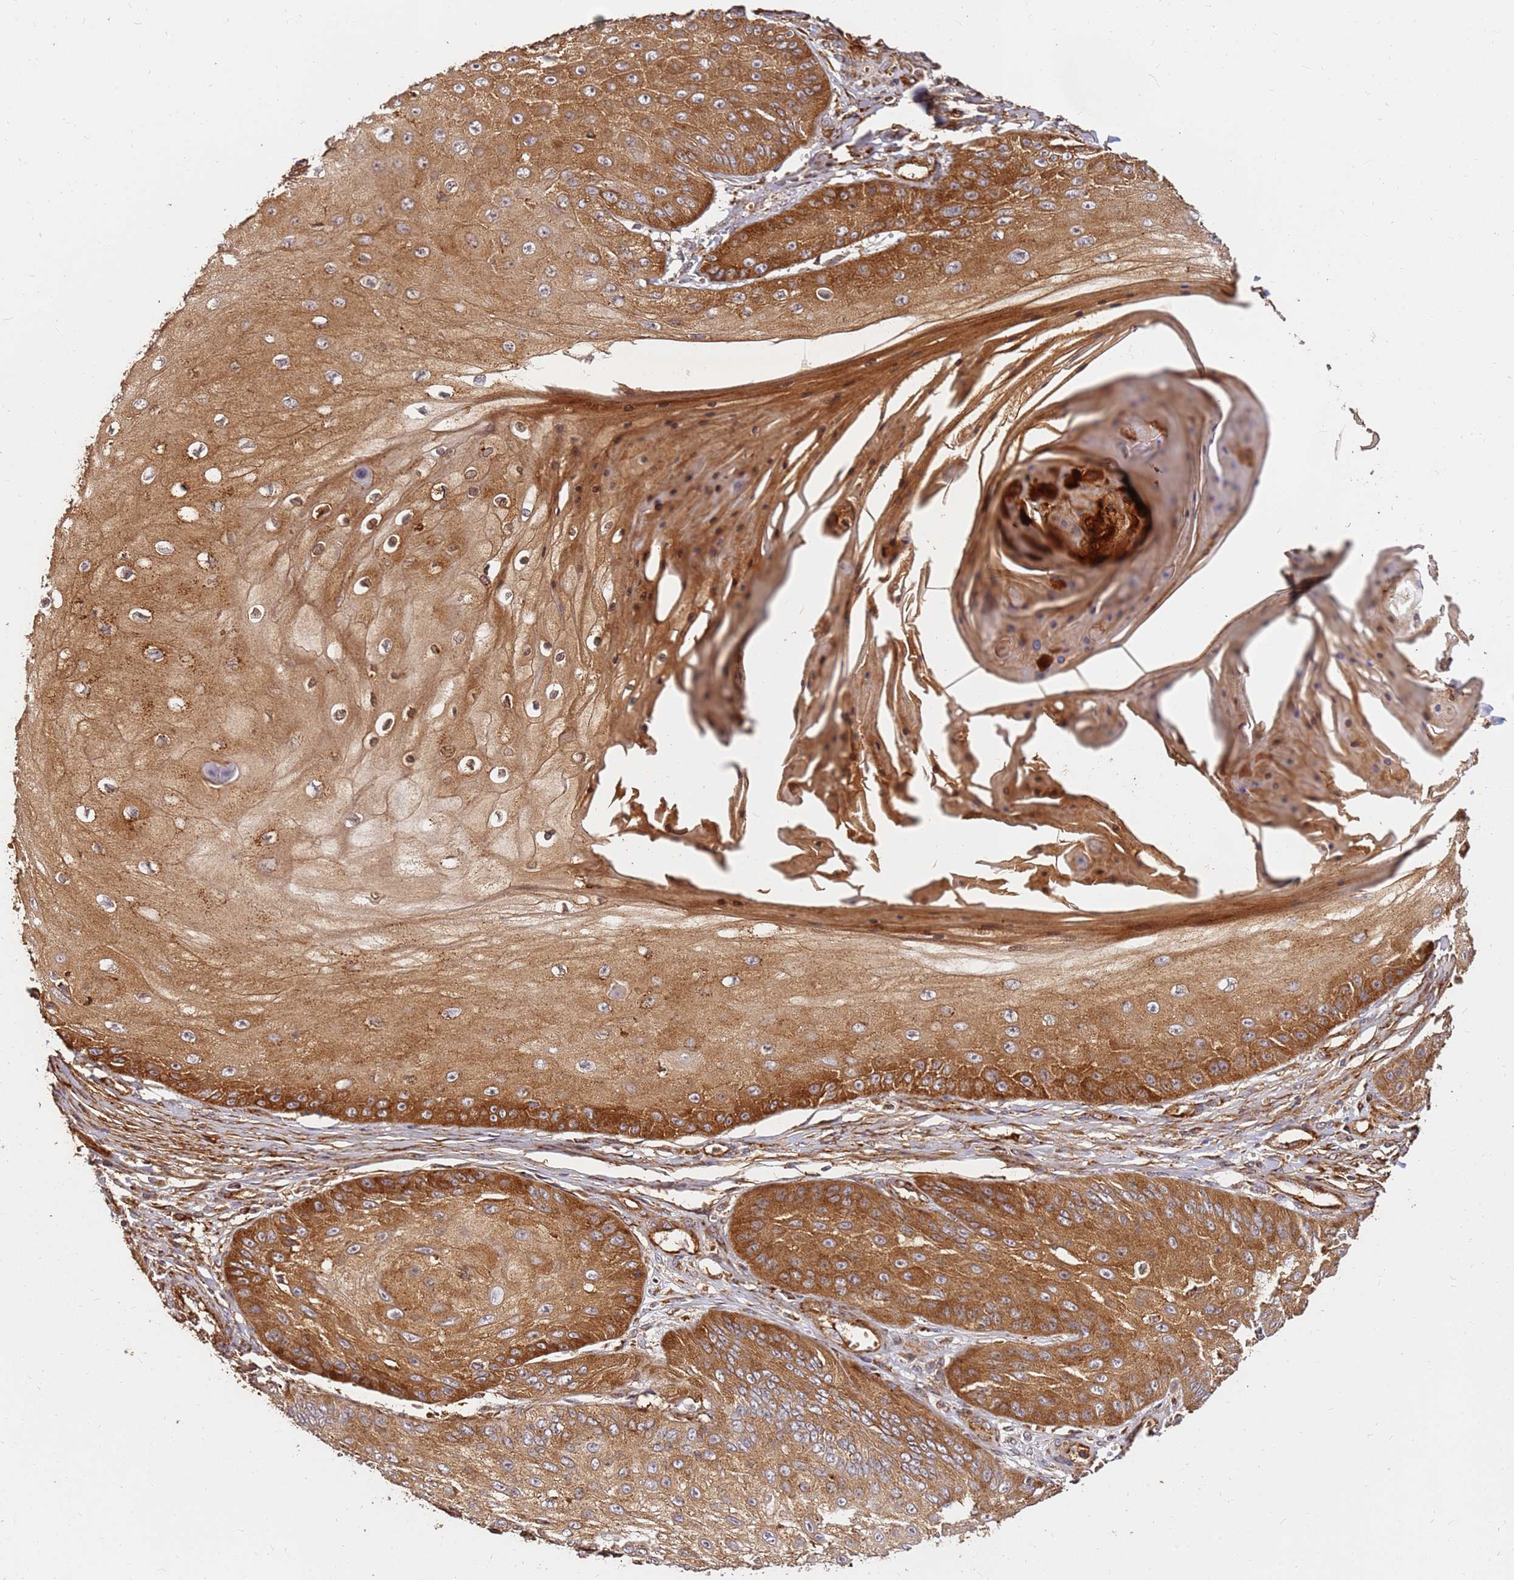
{"staining": {"intensity": "strong", "quantity": ">75%", "location": "cytoplasmic/membranous"}, "tissue": "skin cancer", "cell_type": "Tumor cells", "image_type": "cancer", "snomed": [{"axis": "morphology", "description": "Squamous cell carcinoma, NOS"}, {"axis": "topography", "description": "Skin"}], "caption": "DAB (3,3'-diaminobenzidine) immunohistochemical staining of skin cancer (squamous cell carcinoma) shows strong cytoplasmic/membranous protein expression in approximately >75% of tumor cells.", "gene": "DVL3", "patient": {"sex": "male", "age": 70}}